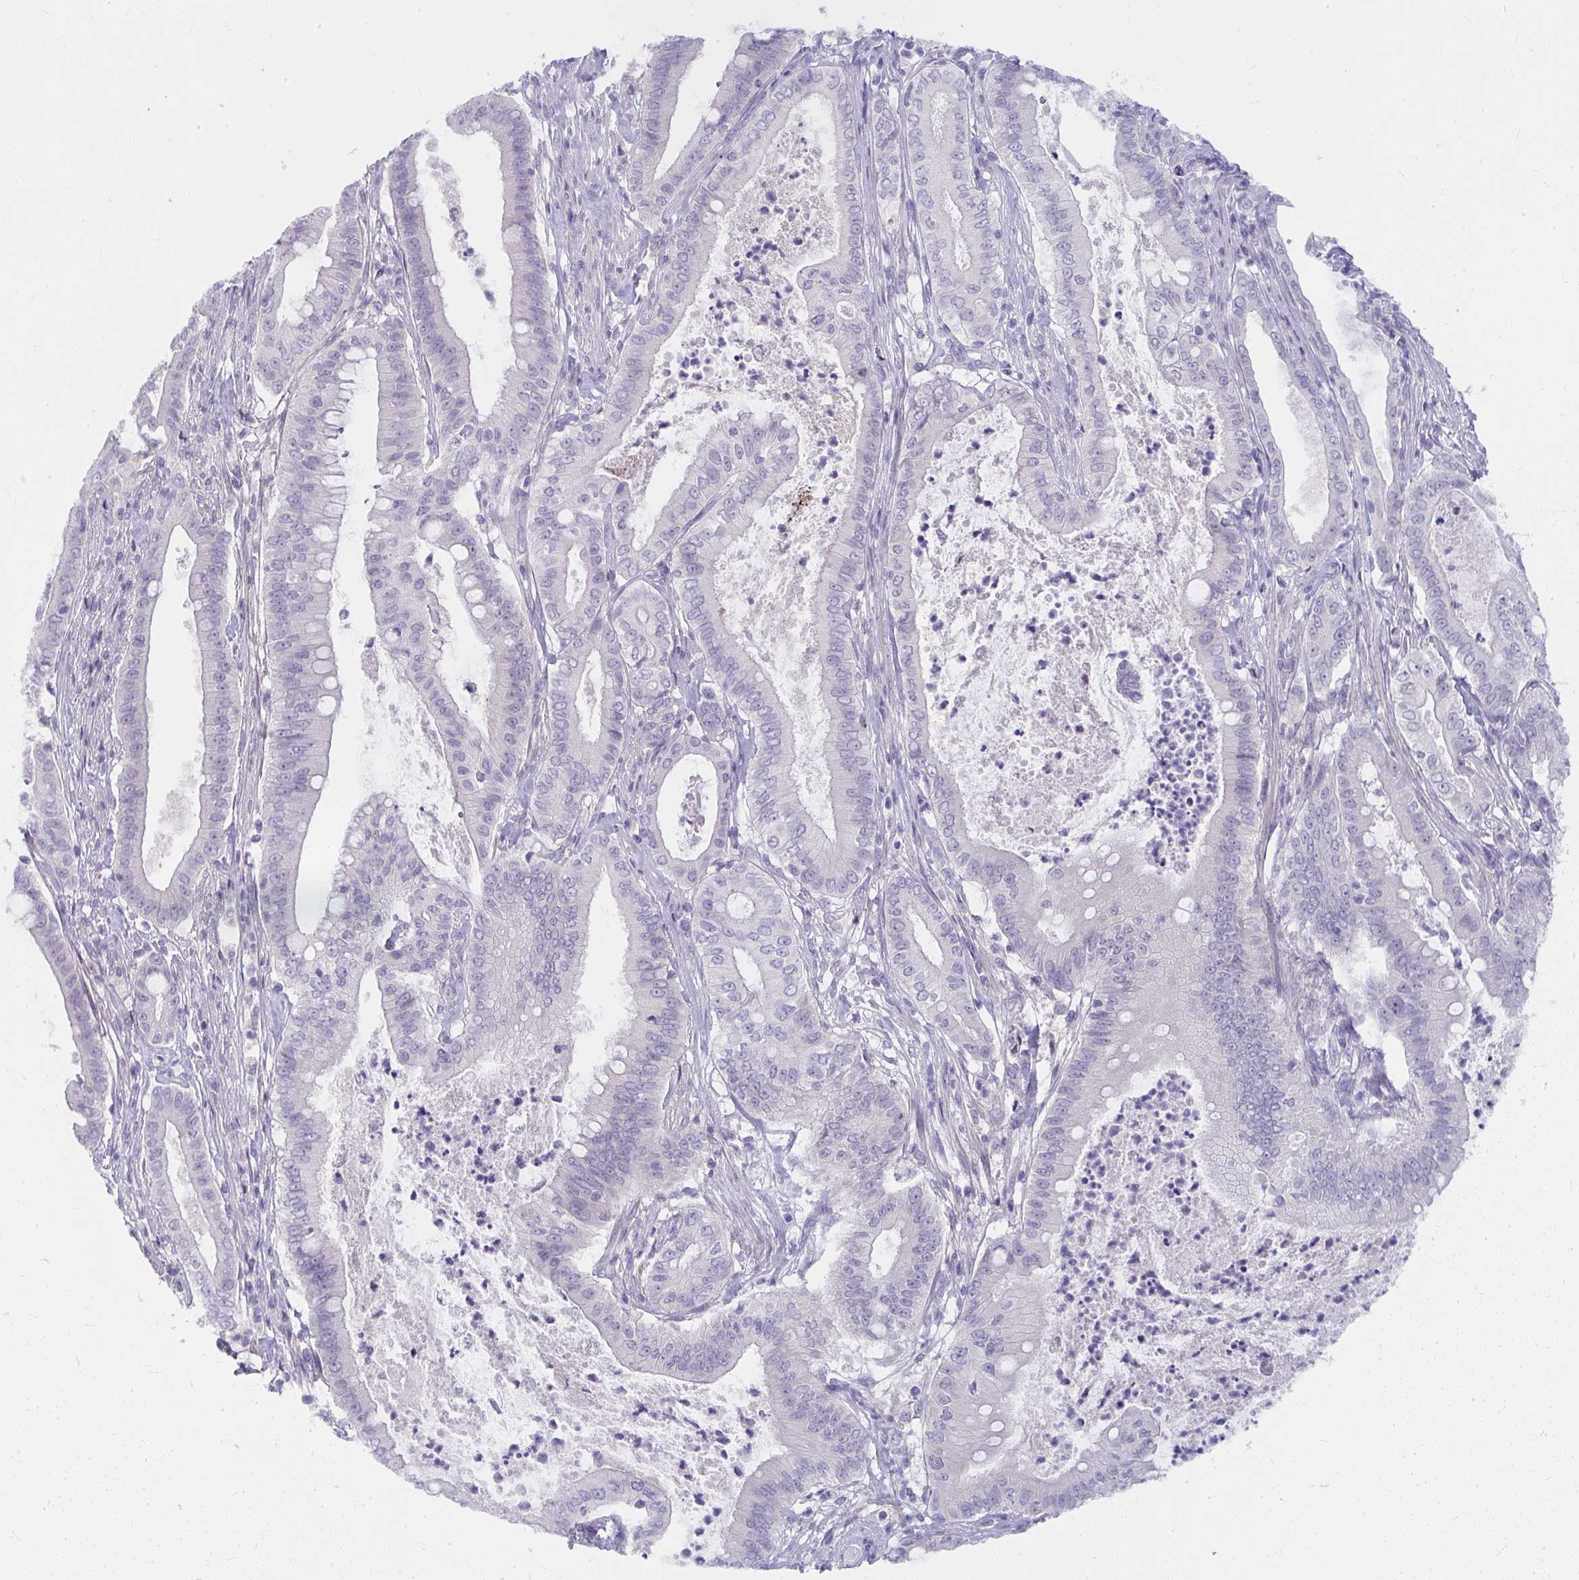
{"staining": {"intensity": "negative", "quantity": "none", "location": "none"}, "tissue": "pancreatic cancer", "cell_type": "Tumor cells", "image_type": "cancer", "snomed": [{"axis": "morphology", "description": "Adenocarcinoma, NOS"}, {"axis": "topography", "description": "Pancreas"}], "caption": "High power microscopy histopathology image of an immunohistochemistry histopathology image of pancreatic cancer, revealing no significant expression in tumor cells. (DAB IHC visualized using brightfield microscopy, high magnification).", "gene": "UGT3A2", "patient": {"sex": "male", "age": 71}}